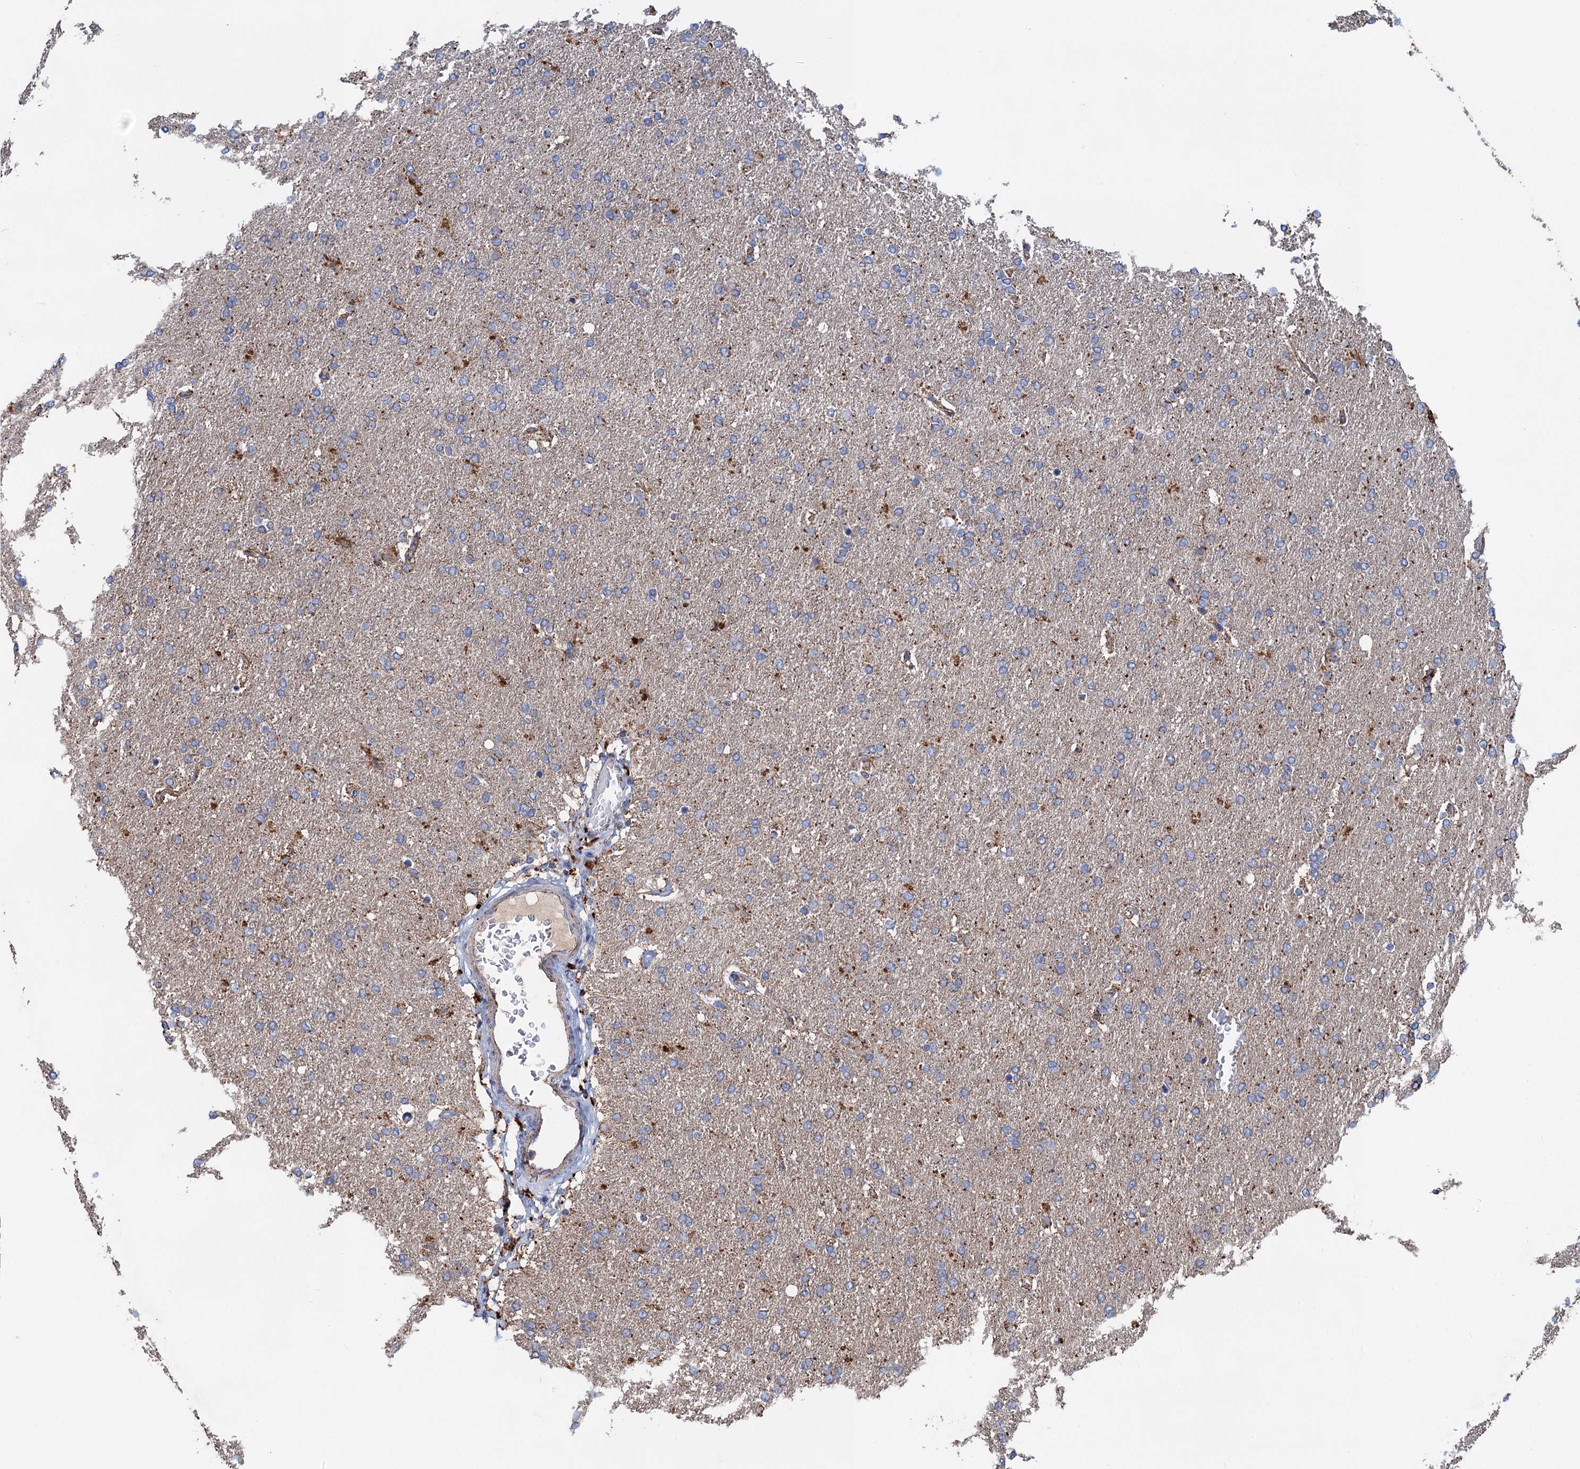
{"staining": {"intensity": "weak", "quantity": "25%-75%", "location": "cytoplasmic/membranous"}, "tissue": "glioma", "cell_type": "Tumor cells", "image_type": "cancer", "snomed": [{"axis": "morphology", "description": "Glioma, malignant, High grade"}, {"axis": "topography", "description": "Brain"}], "caption": "Brown immunohistochemical staining in glioma exhibits weak cytoplasmic/membranous expression in approximately 25%-75% of tumor cells. Nuclei are stained in blue.", "gene": "DGLUCY", "patient": {"sex": "male", "age": 72}}